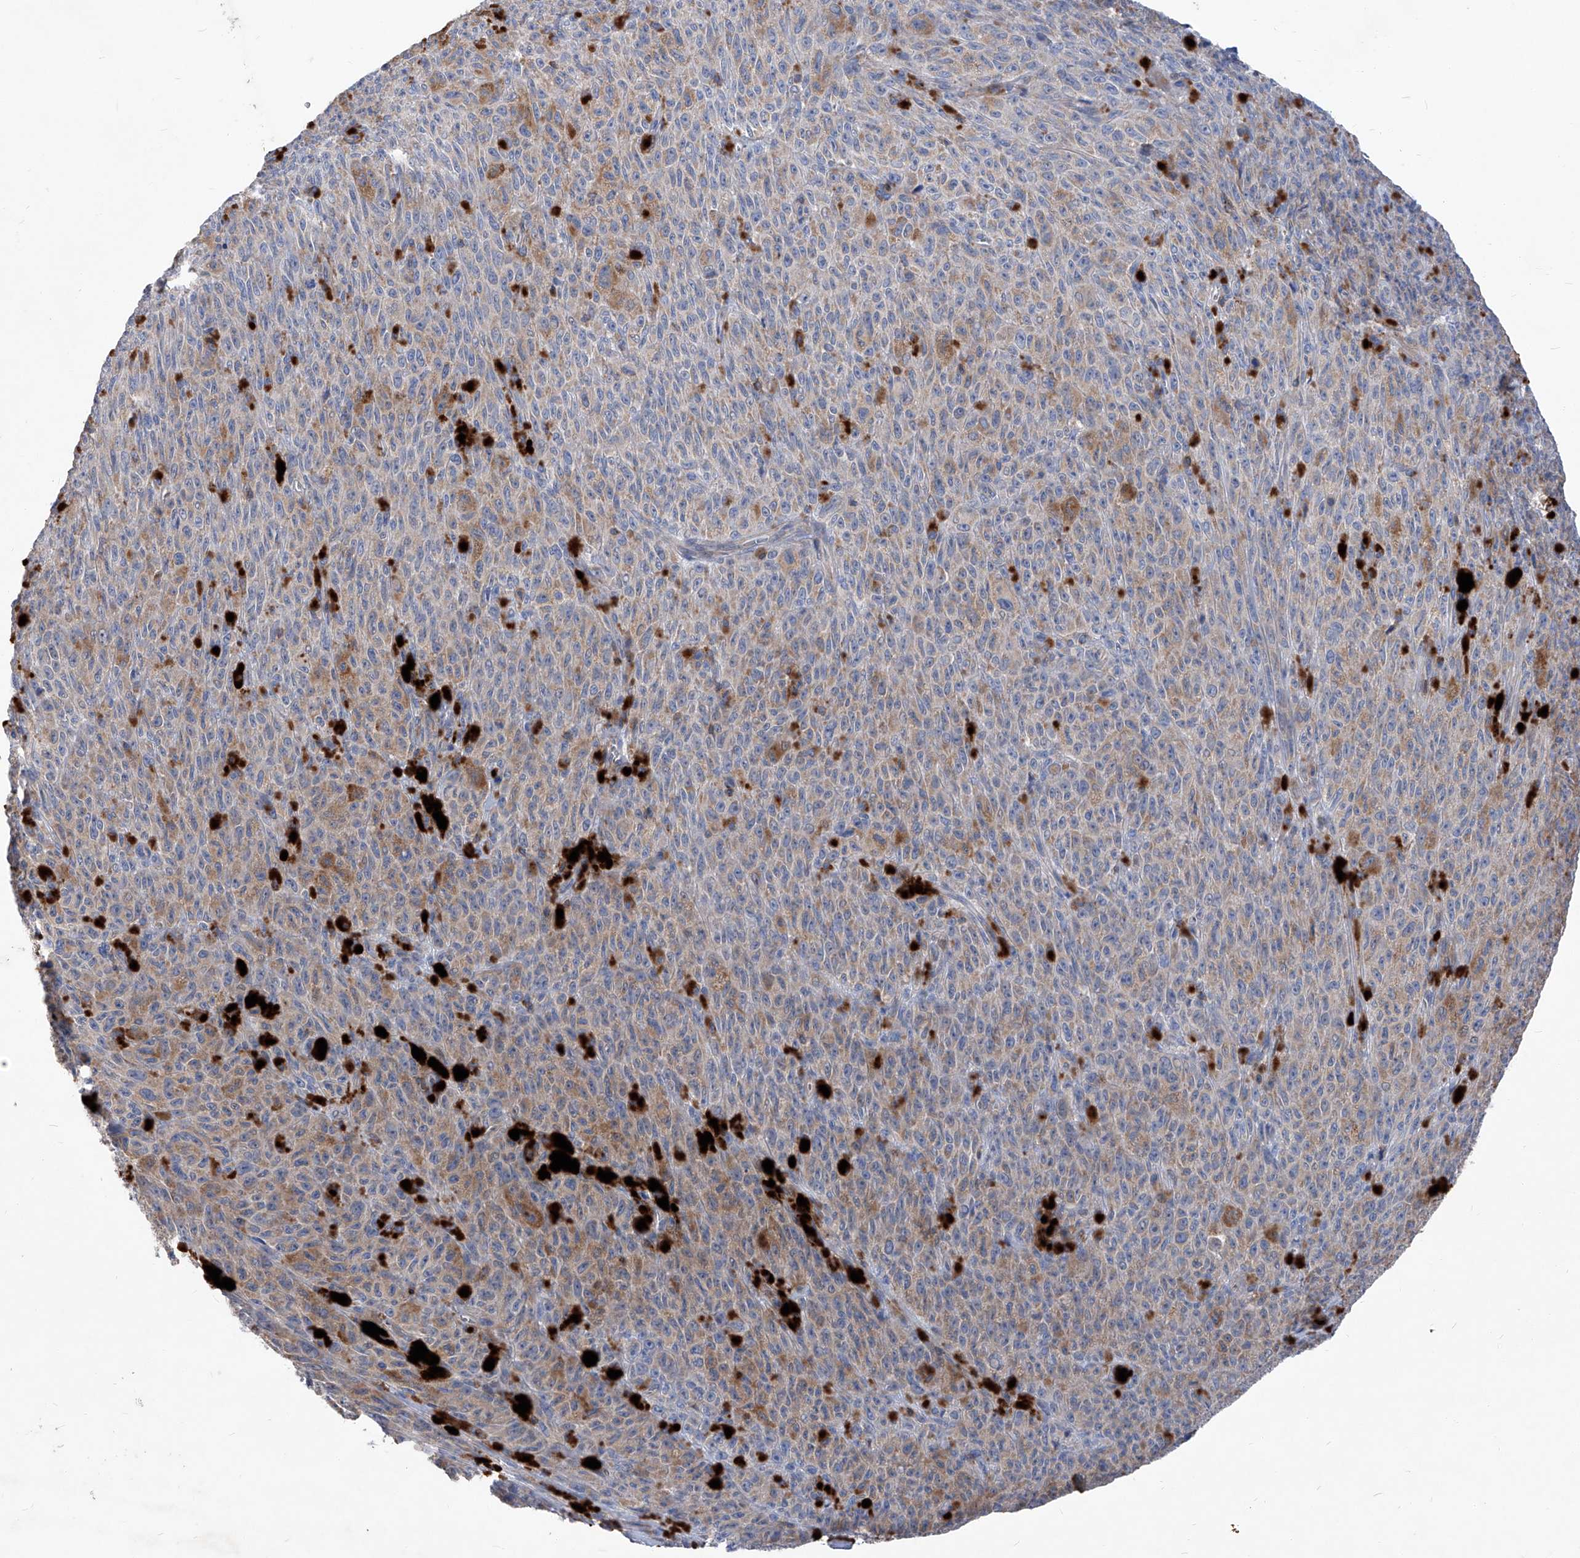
{"staining": {"intensity": "weak", "quantity": "25%-75%", "location": "cytoplasmic/membranous"}, "tissue": "melanoma", "cell_type": "Tumor cells", "image_type": "cancer", "snomed": [{"axis": "morphology", "description": "Malignant melanoma, NOS"}, {"axis": "topography", "description": "Skin"}], "caption": "Immunohistochemistry (IHC) (DAB (3,3'-diaminobenzidine)) staining of human melanoma exhibits weak cytoplasmic/membranous protein expression in approximately 25%-75% of tumor cells.", "gene": "EPHA8", "patient": {"sex": "female", "age": 82}}